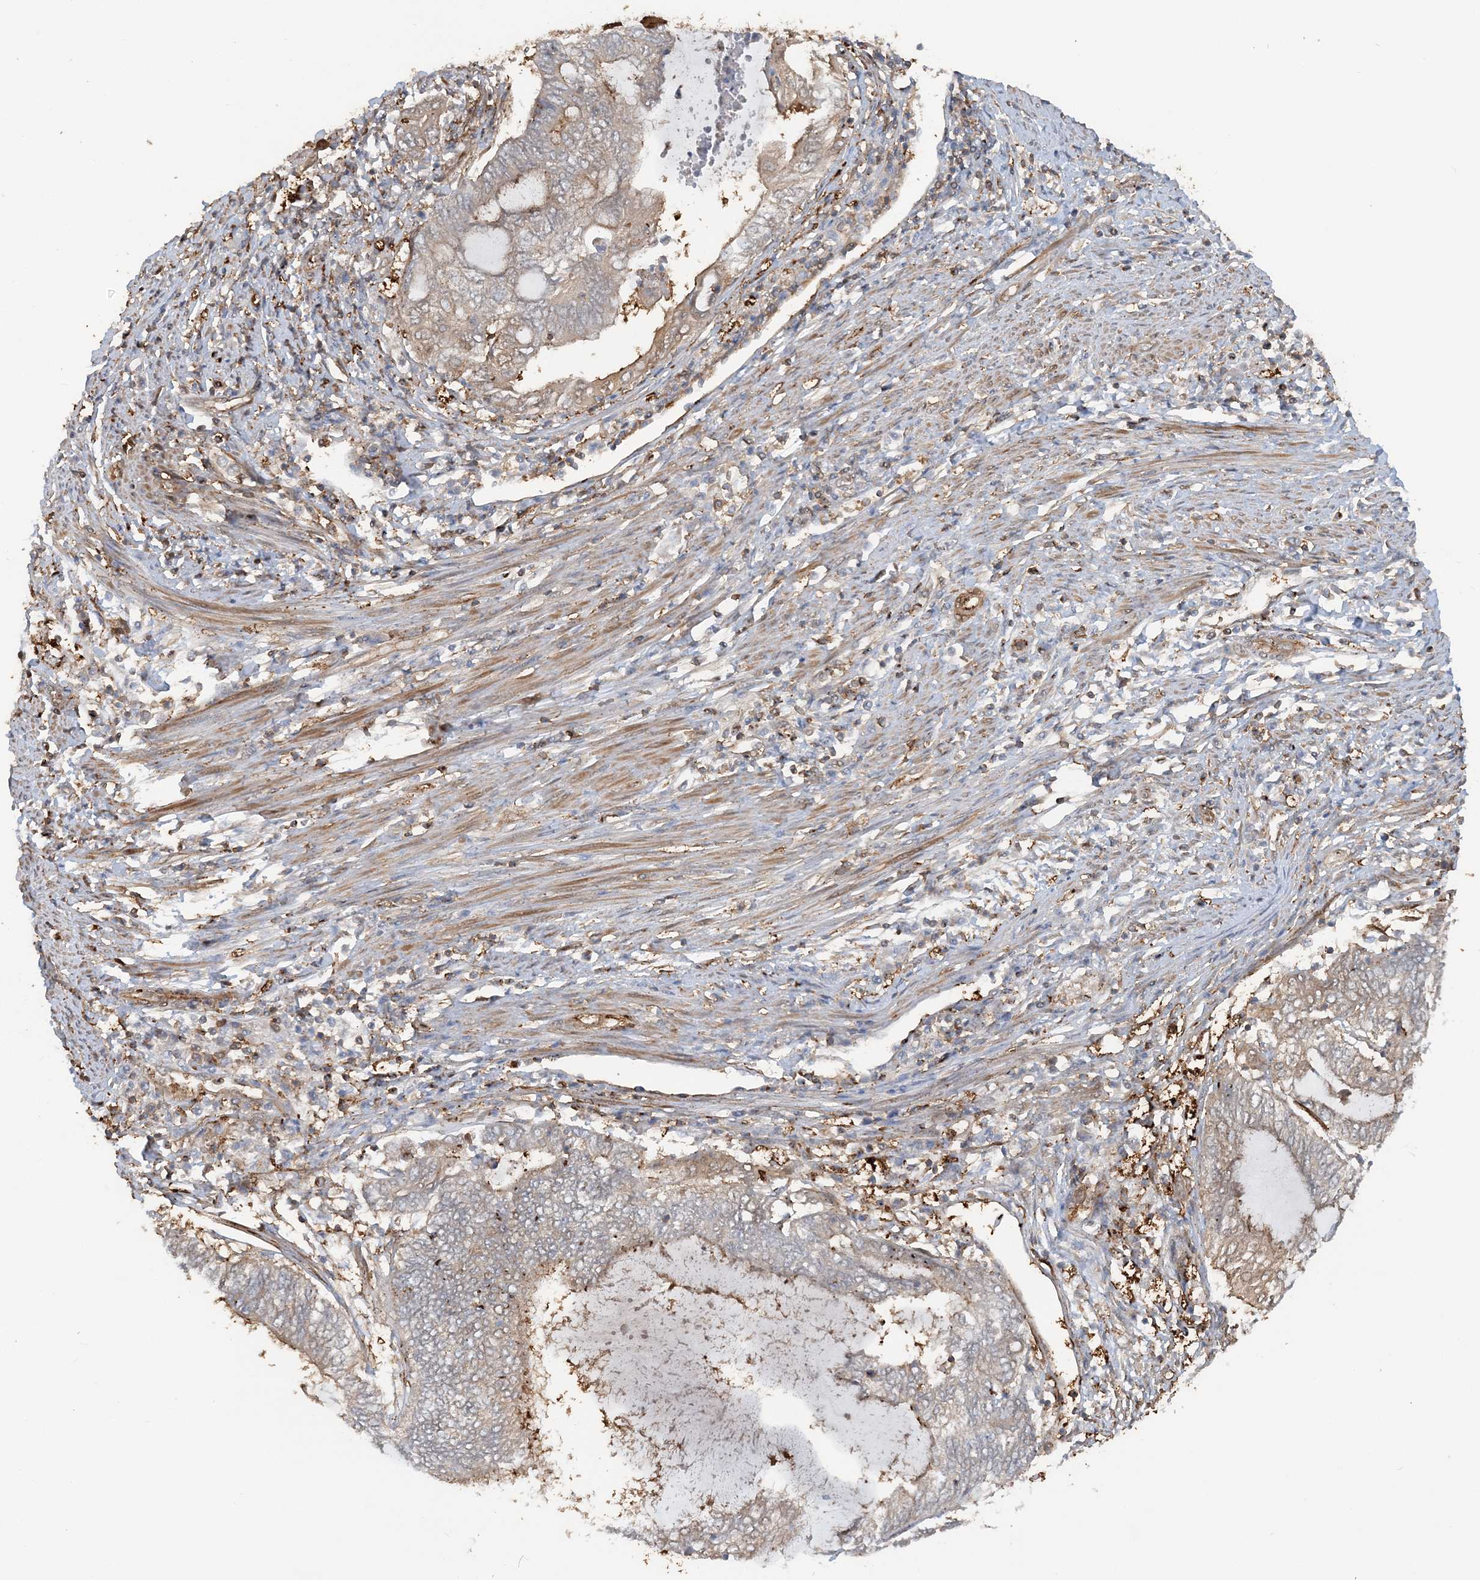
{"staining": {"intensity": "moderate", "quantity": "25%-75%", "location": "cytoplasmic/membranous"}, "tissue": "endometrial cancer", "cell_type": "Tumor cells", "image_type": "cancer", "snomed": [{"axis": "morphology", "description": "Adenocarcinoma, NOS"}, {"axis": "topography", "description": "Uterus"}, {"axis": "topography", "description": "Endometrium"}], "caption": "IHC micrograph of neoplastic tissue: endometrial adenocarcinoma stained using IHC displays medium levels of moderate protein expression localized specifically in the cytoplasmic/membranous of tumor cells, appearing as a cytoplasmic/membranous brown color.", "gene": "DSTN", "patient": {"sex": "female", "age": 70}}